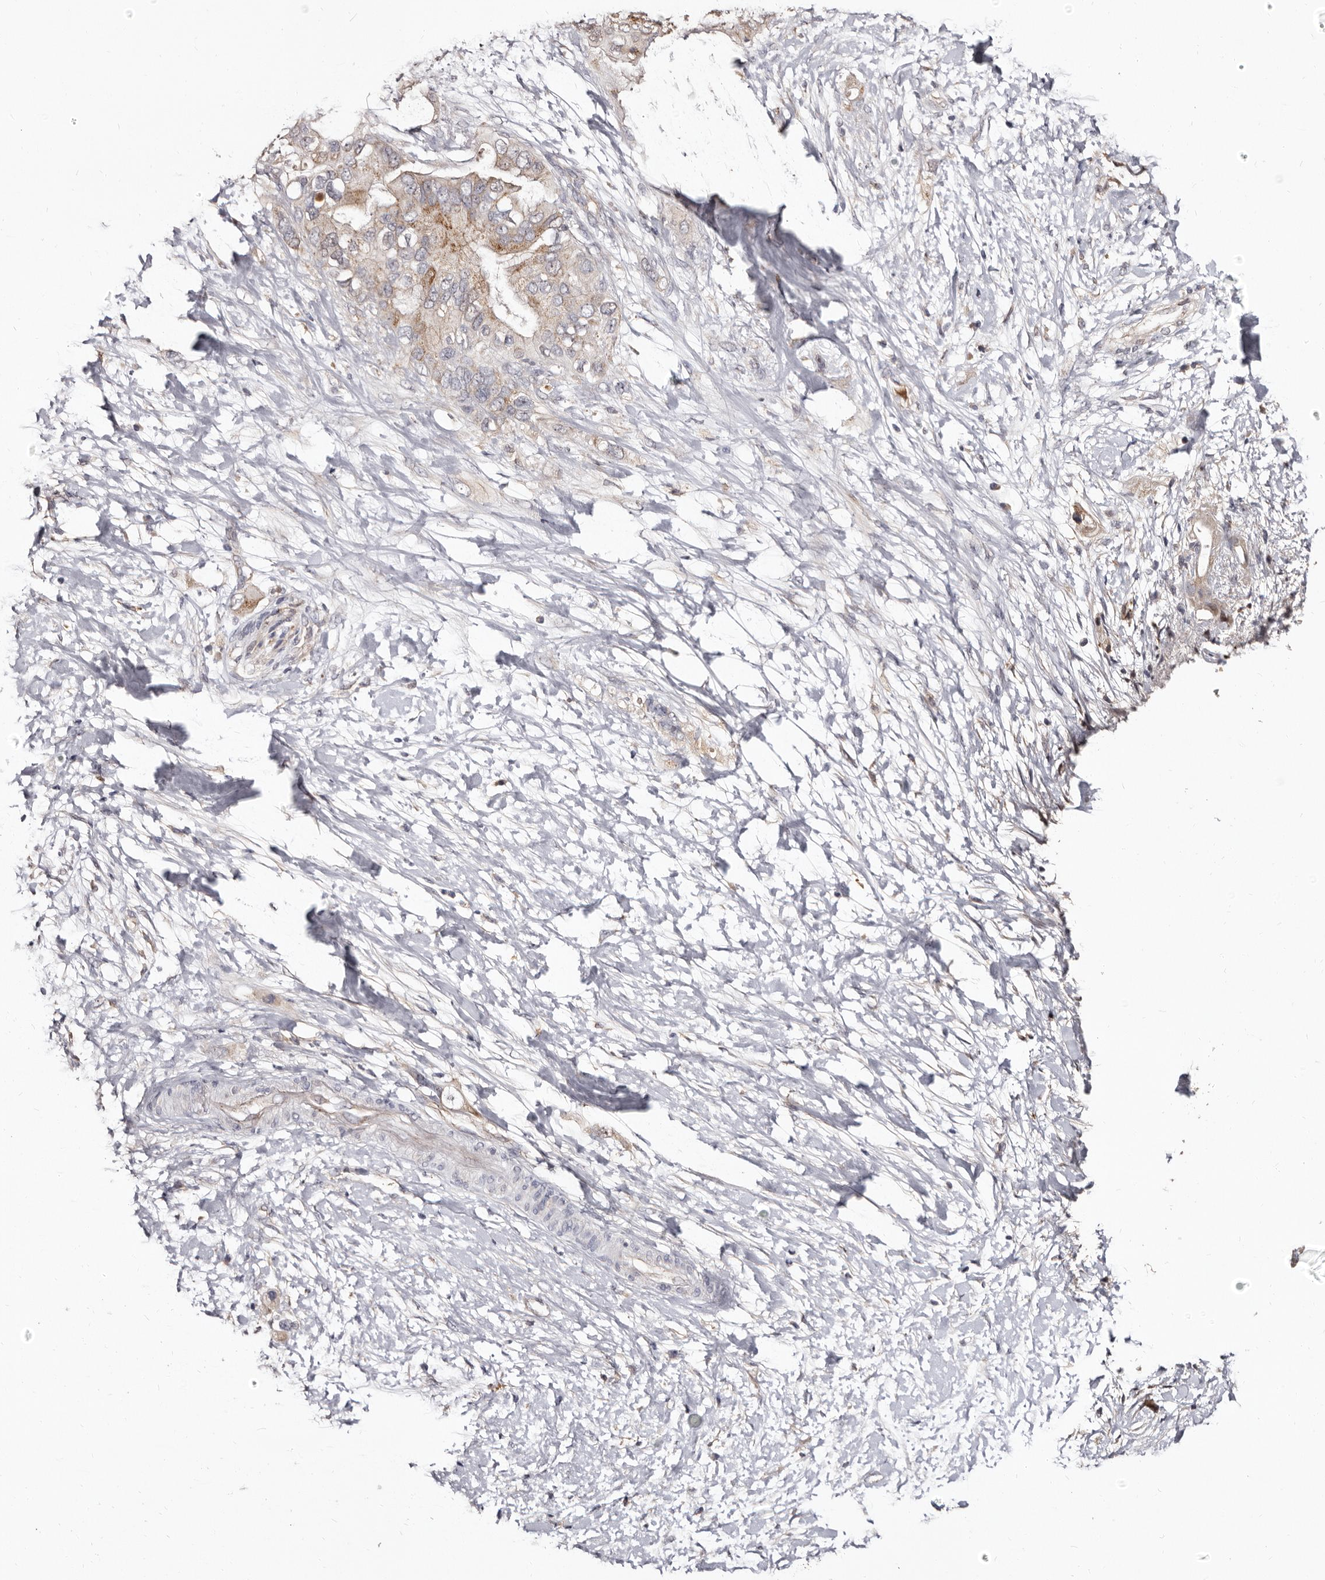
{"staining": {"intensity": "moderate", "quantity": "<25%", "location": "cytoplasmic/membranous"}, "tissue": "pancreatic cancer", "cell_type": "Tumor cells", "image_type": "cancer", "snomed": [{"axis": "morphology", "description": "Adenocarcinoma, NOS"}, {"axis": "topography", "description": "Pancreas"}], "caption": "A low amount of moderate cytoplasmic/membranous expression is identified in approximately <25% of tumor cells in adenocarcinoma (pancreatic) tissue.", "gene": "PTAFR", "patient": {"sex": "female", "age": 56}}